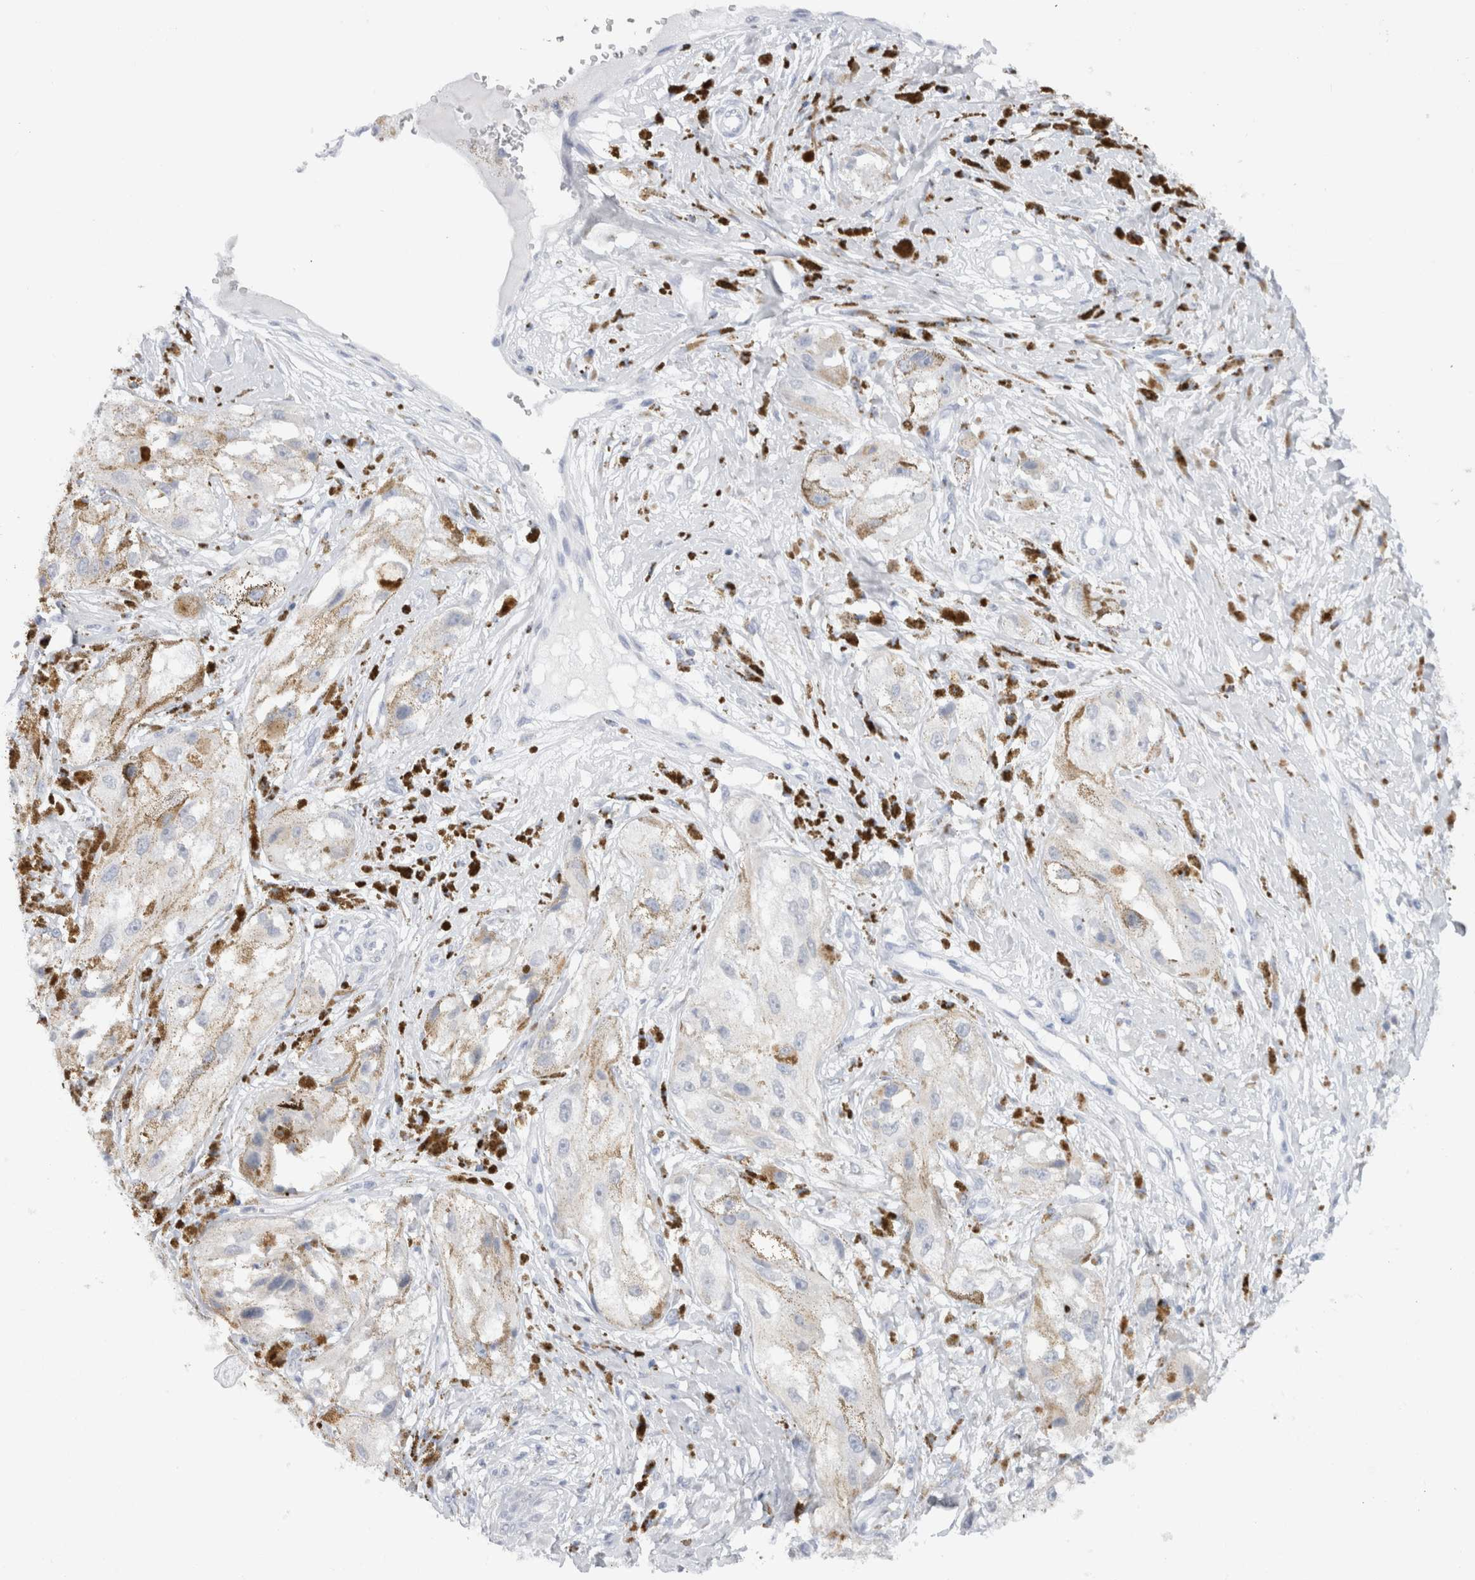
{"staining": {"intensity": "negative", "quantity": "none", "location": "none"}, "tissue": "melanoma", "cell_type": "Tumor cells", "image_type": "cancer", "snomed": [{"axis": "morphology", "description": "Malignant melanoma, NOS"}, {"axis": "topography", "description": "Skin"}], "caption": "DAB immunohistochemical staining of human melanoma reveals no significant expression in tumor cells.", "gene": "C9orf50", "patient": {"sex": "male", "age": 88}}